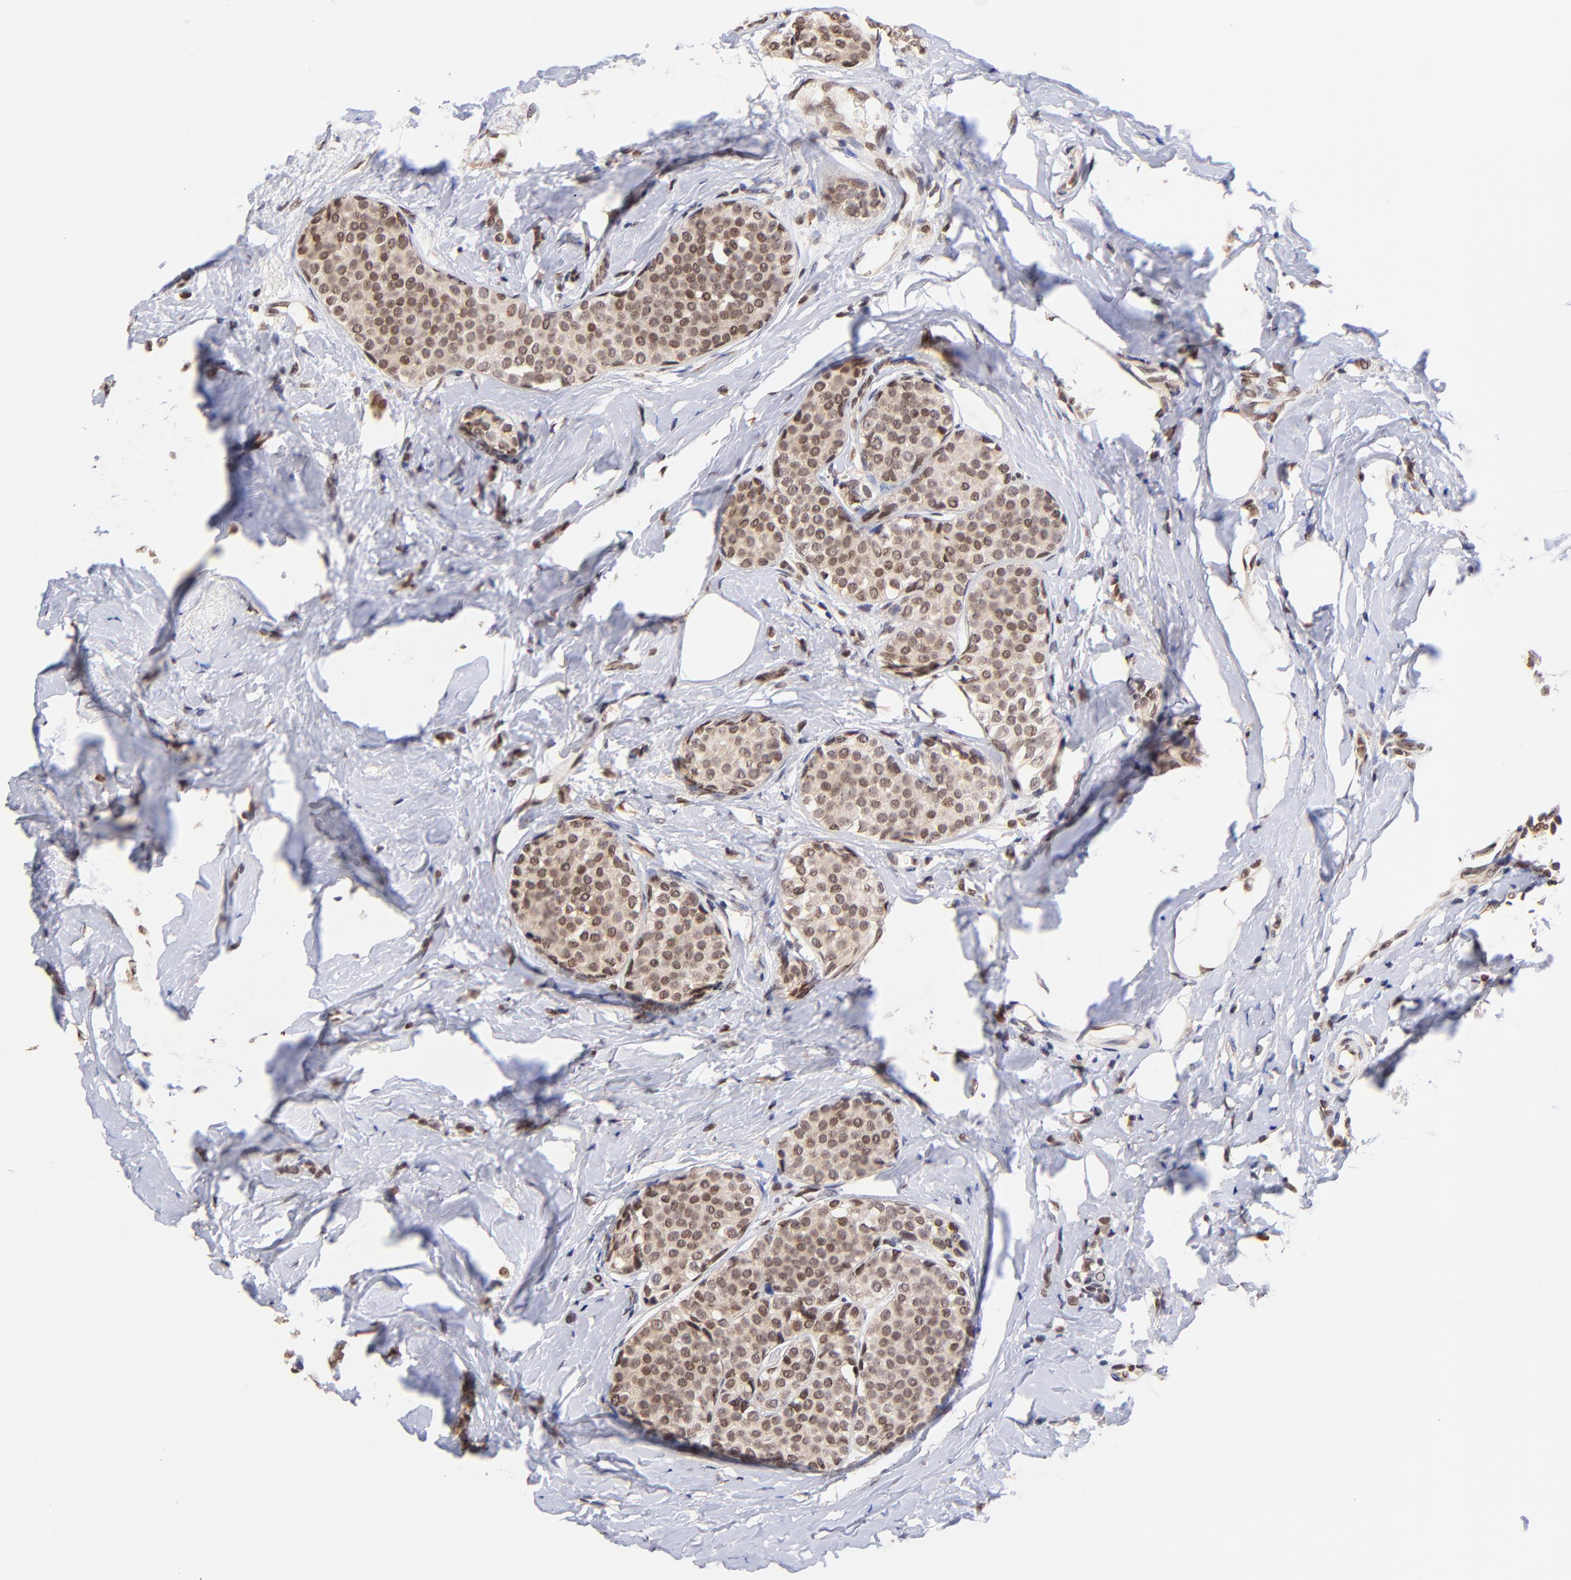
{"staining": {"intensity": "moderate", "quantity": ">75%", "location": "cytoplasmic/membranous,nuclear"}, "tissue": "breast cancer", "cell_type": "Tumor cells", "image_type": "cancer", "snomed": [{"axis": "morphology", "description": "Lobular carcinoma"}, {"axis": "topography", "description": "Breast"}], "caption": "A brown stain highlights moderate cytoplasmic/membranous and nuclear staining of a protein in breast cancer (lobular carcinoma) tumor cells.", "gene": "WDR25", "patient": {"sex": "female", "age": 64}}